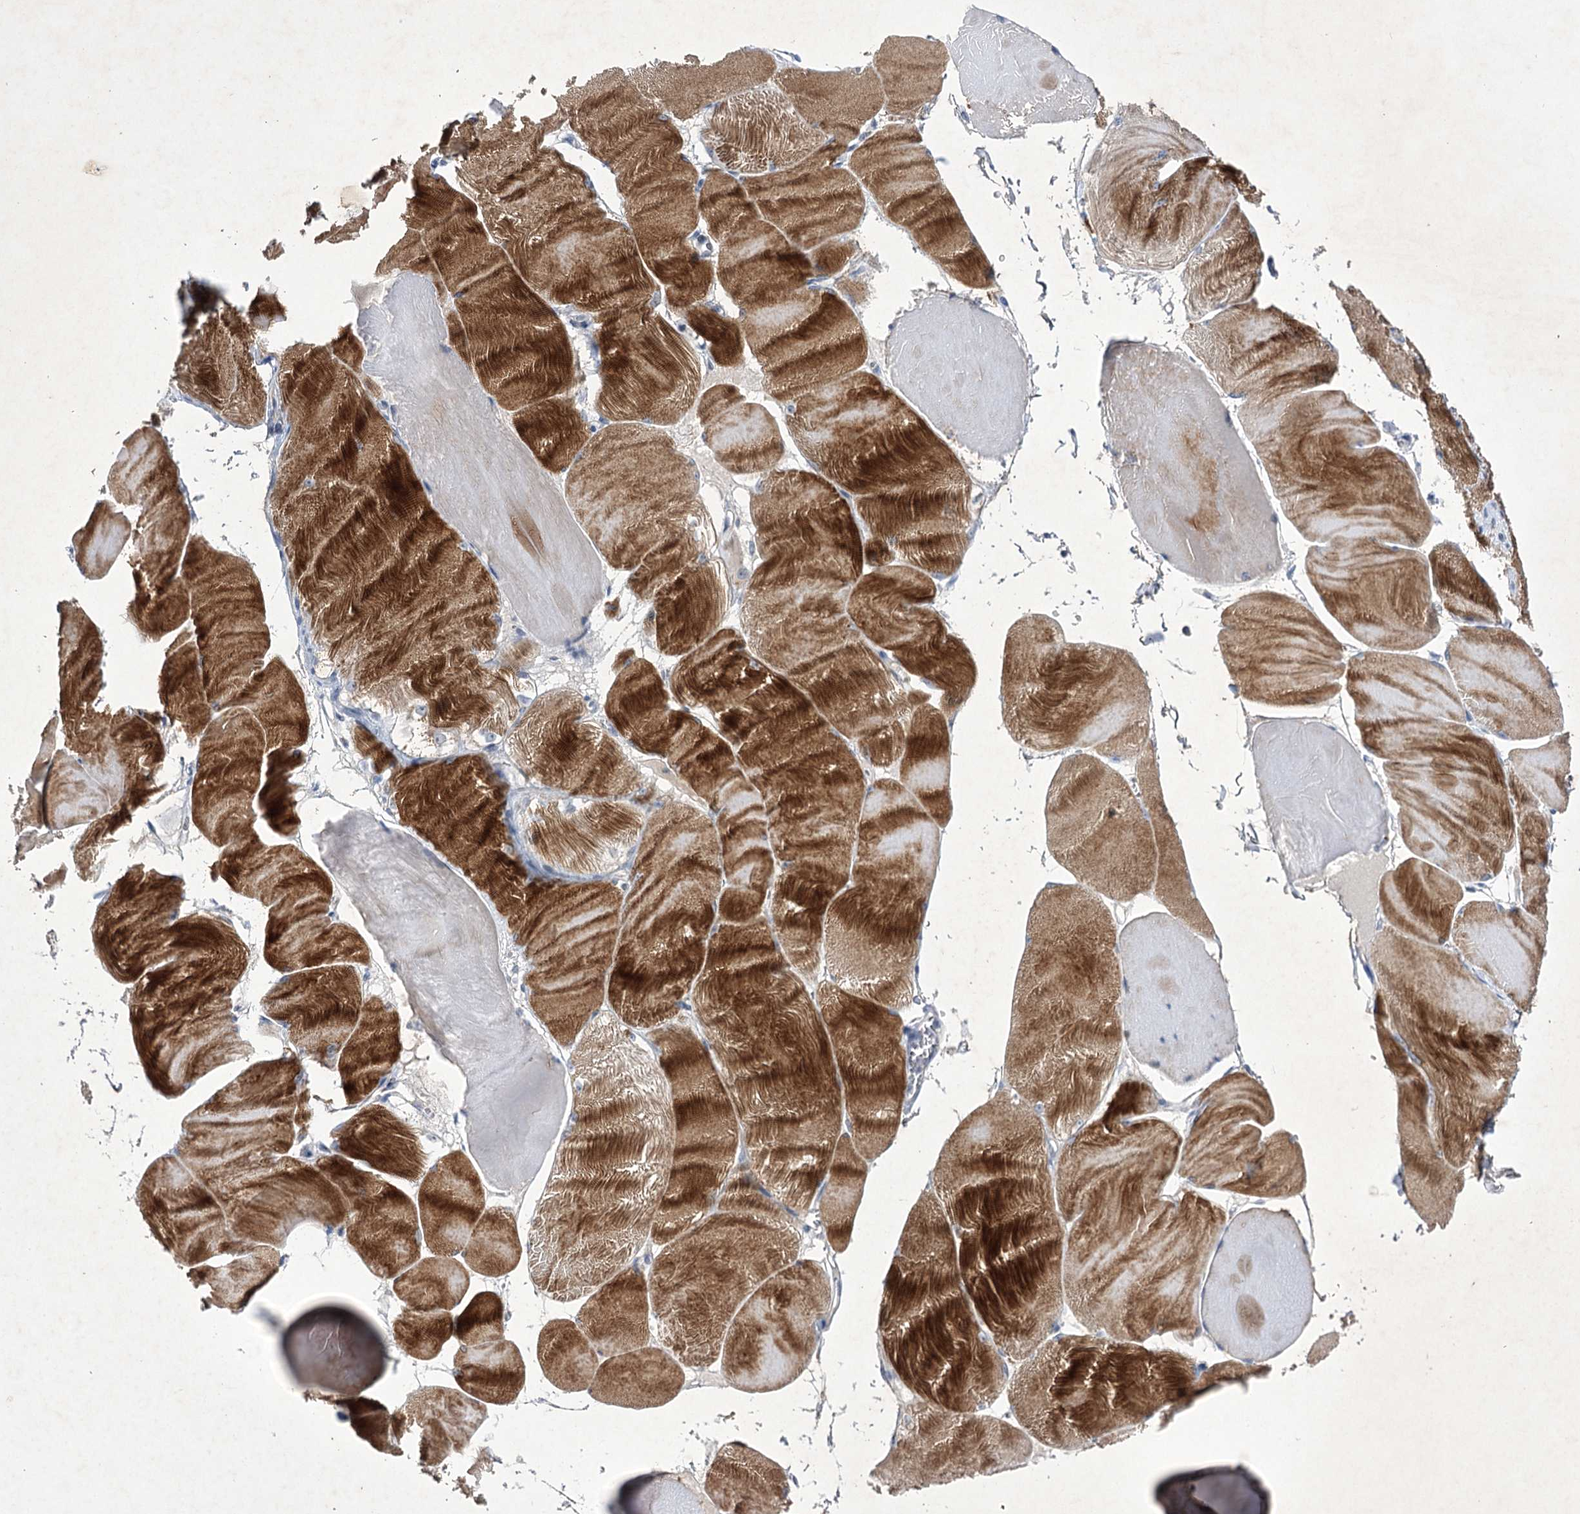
{"staining": {"intensity": "strong", "quantity": ">75%", "location": "cytoplasmic/membranous"}, "tissue": "skeletal muscle", "cell_type": "Myocytes", "image_type": "normal", "snomed": [{"axis": "morphology", "description": "Normal tissue, NOS"}, {"axis": "morphology", "description": "Basal cell carcinoma"}, {"axis": "topography", "description": "Skeletal muscle"}], "caption": "Skeletal muscle was stained to show a protein in brown. There is high levels of strong cytoplasmic/membranous expression in about >75% of myocytes. The protein is shown in brown color, while the nuclei are stained blue.", "gene": "COX15", "patient": {"sex": "female", "age": 64}}